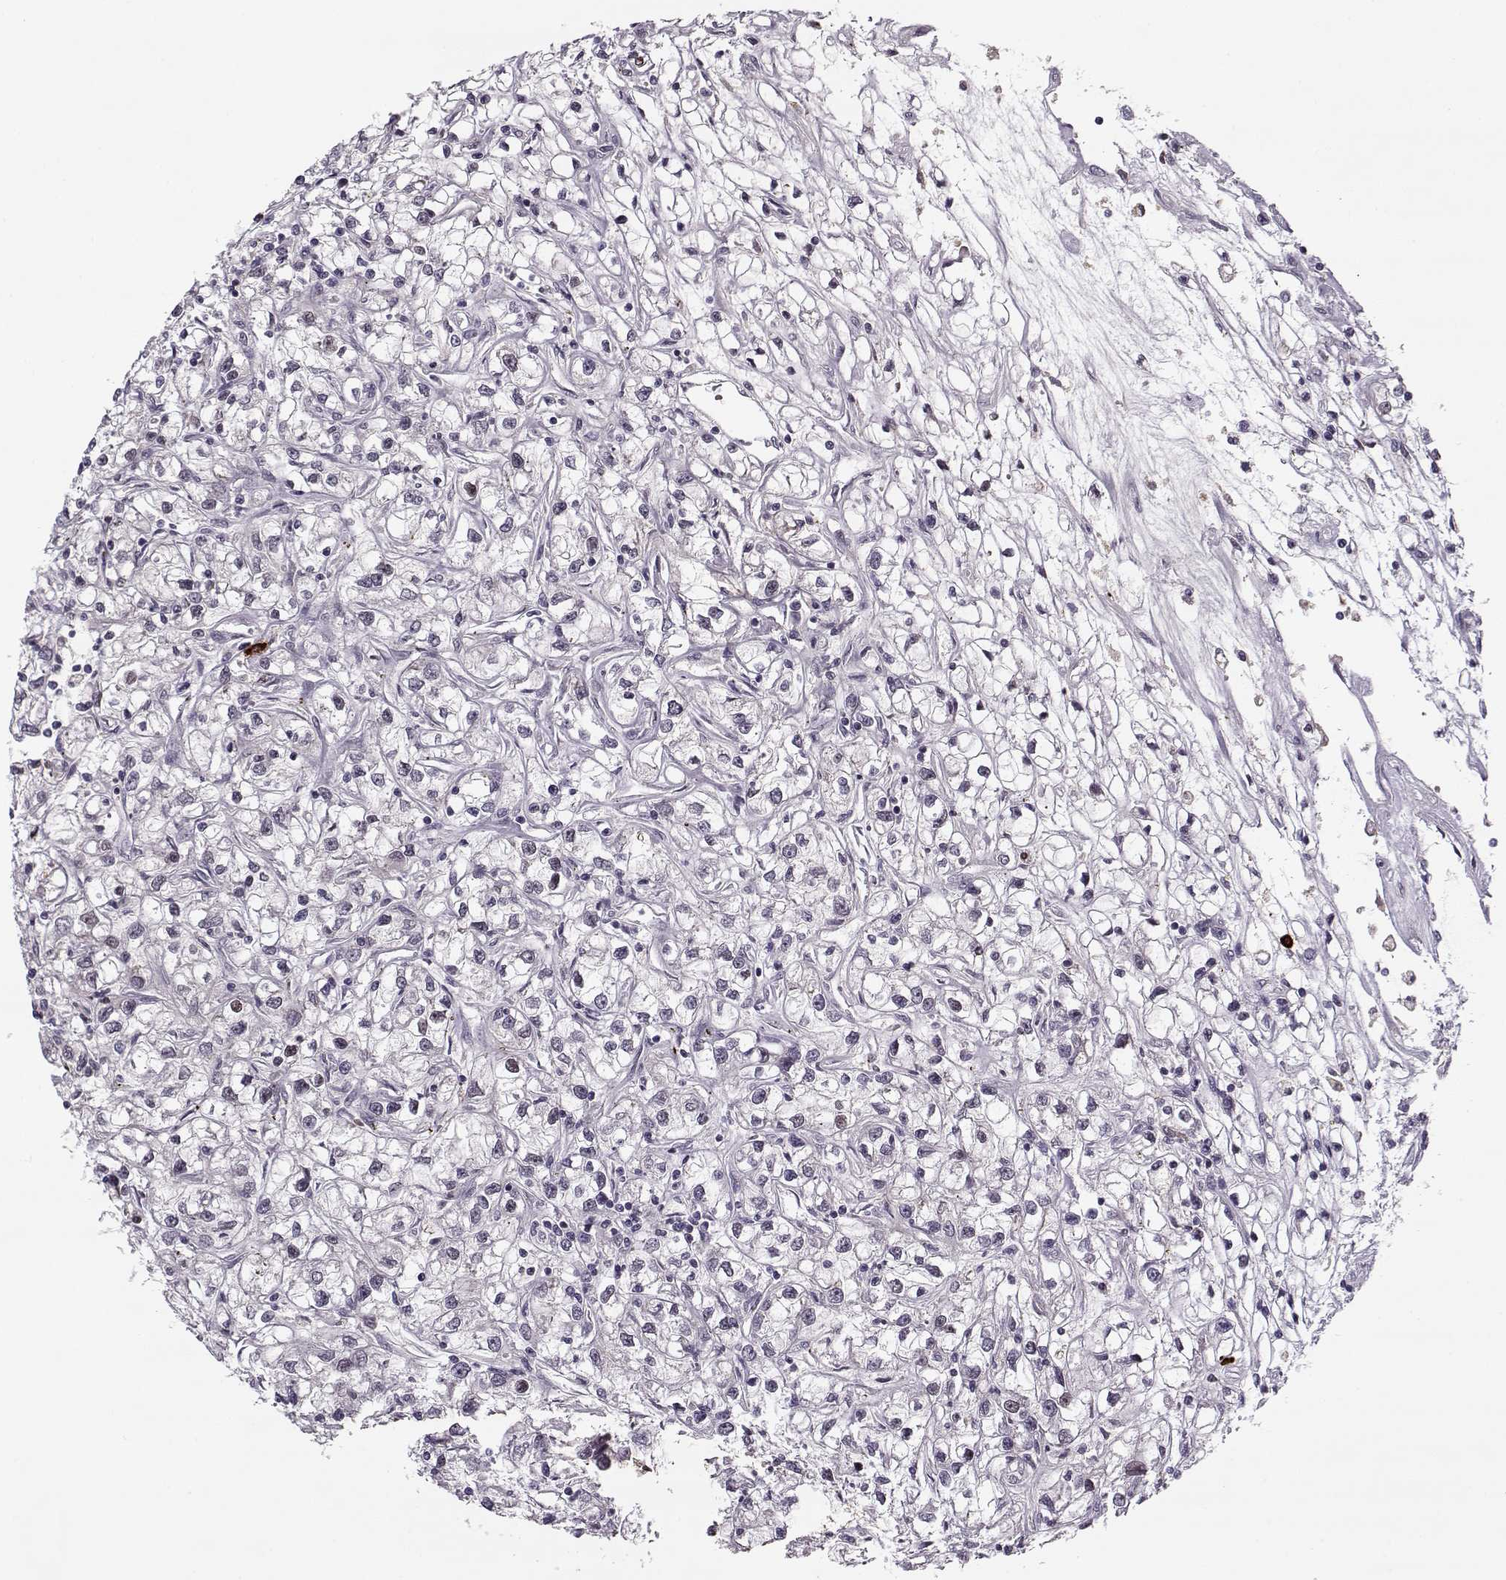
{"staining": {"intensity": "negative", "quantity": "none", "location": "none"}, "tissue": "renal cancer", "cell_type": "Tumor cells", "image_type": "cancer", "snomed": [{"axis": "morphology", "description": "Adenocarcinoma, NOS"}, {"axis": "topography", "description": "Kidney"}], "caption": "DAB immunohistochemical staining of human renal cancer exhibits no significant staining in tumor cells. The staining is performed using DAB brown chromogen with nuclei counter-stained in using hematoxylin.", "gene": "DENND4B", "patient": {"sex": "female", "age": 59}}